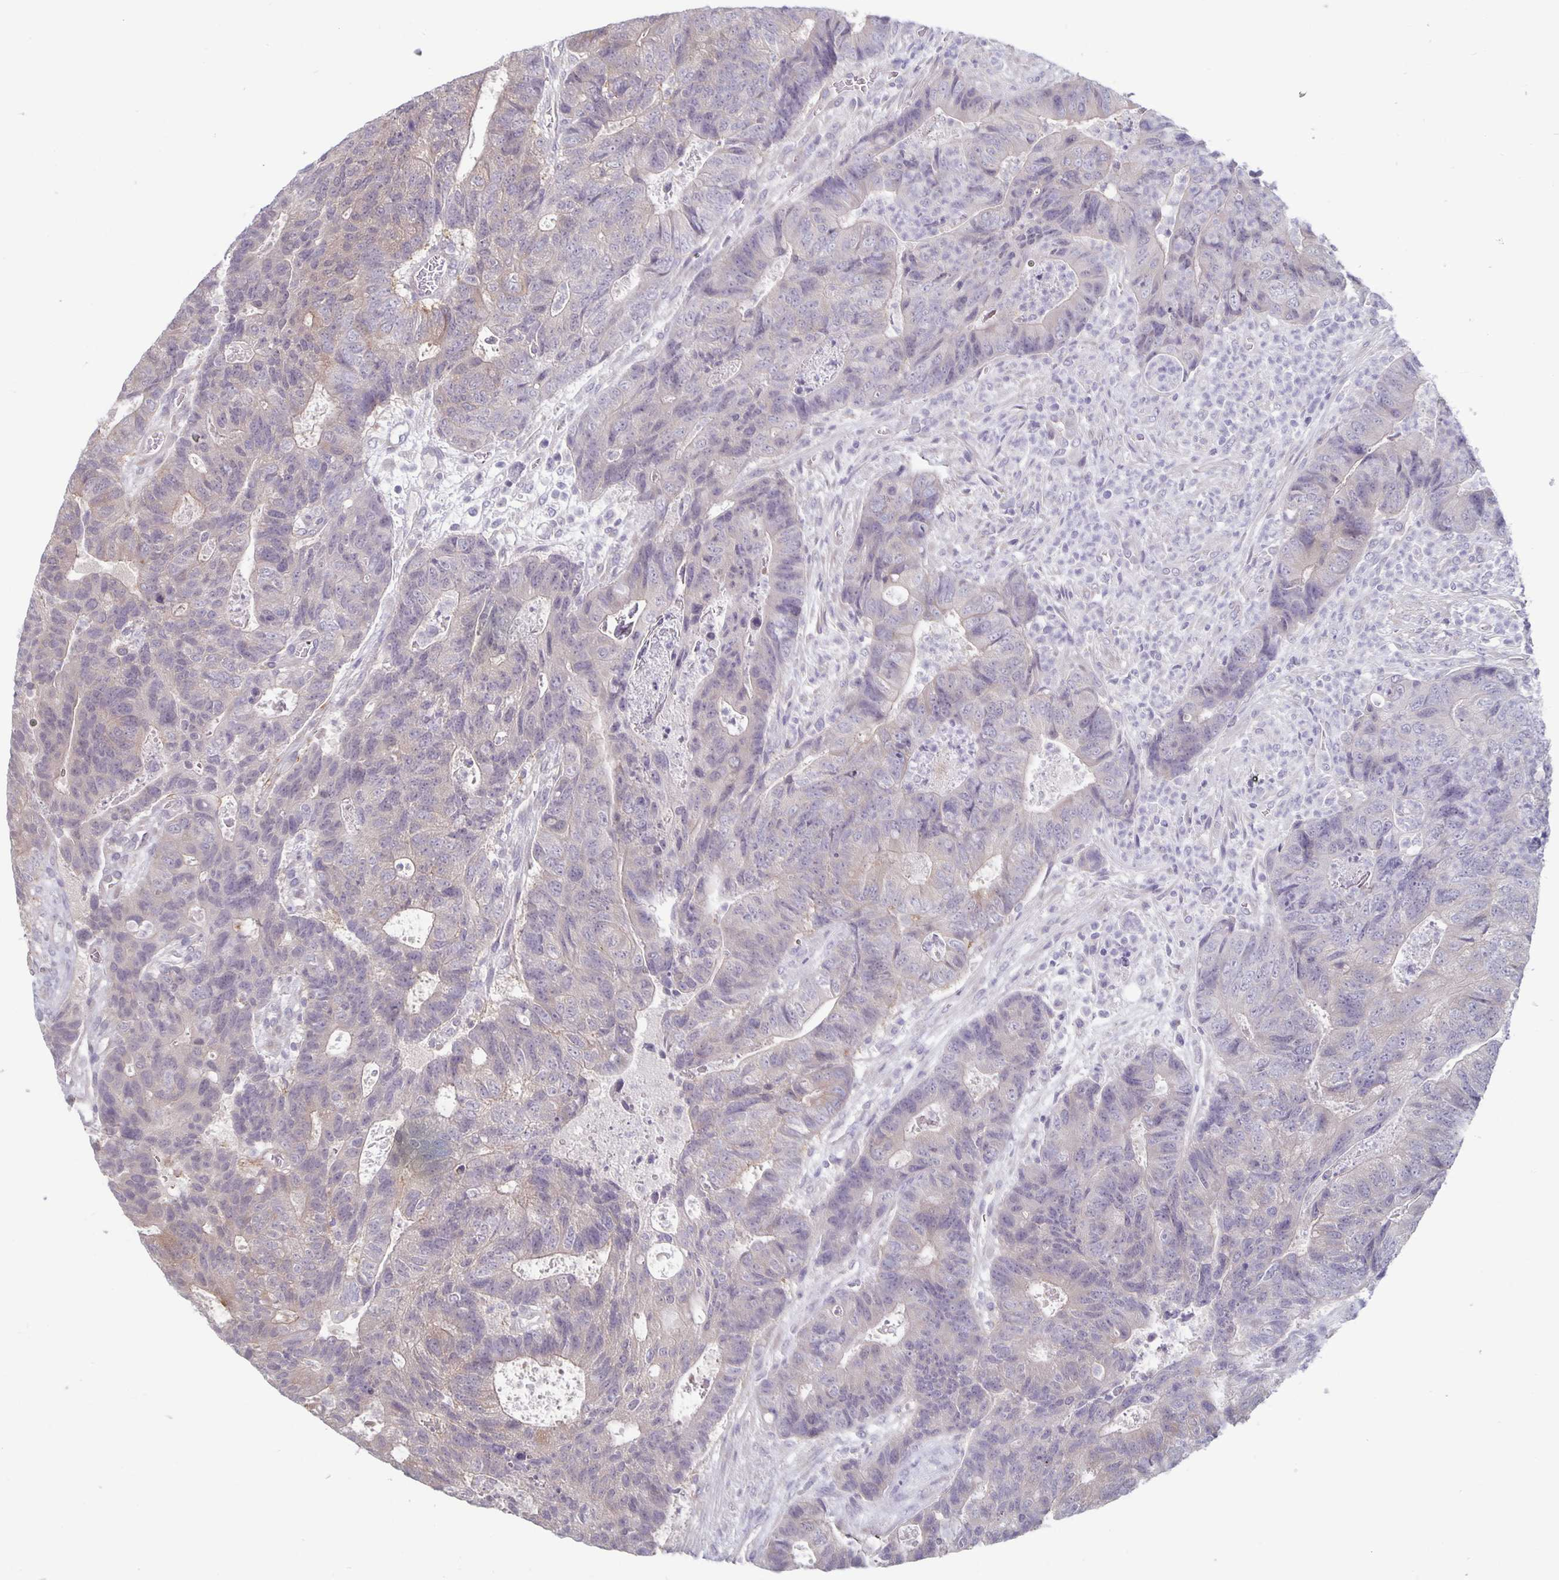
{"staining": {"intensity": "negative", "quantity": "none", "location": "none"}, "tissue": "colorectal cancer", "cell_type": "Tumor cells", "image_type": "cancer", "snomed": [{"axis": "morphology", "description": "Adenocarcinoma, NOS"}, {"axis": "topography", "description": "Colon"}], "caption": "High magnification brightfield microscopy of colorectal cancer (adenocarcinoma) stained with DAB (3,3'-diaminobenzidine) (brown) and counterstained with hematoxylin (blue): tumor cells show no significant expression. The staining is performed using DAB (3,3'-diaminobenzidine) brown chromogen with nuclei counter-stained in using hematoxylin.", "gene": "PLCB3", "patient": {"sex": "female", "age": 48}}